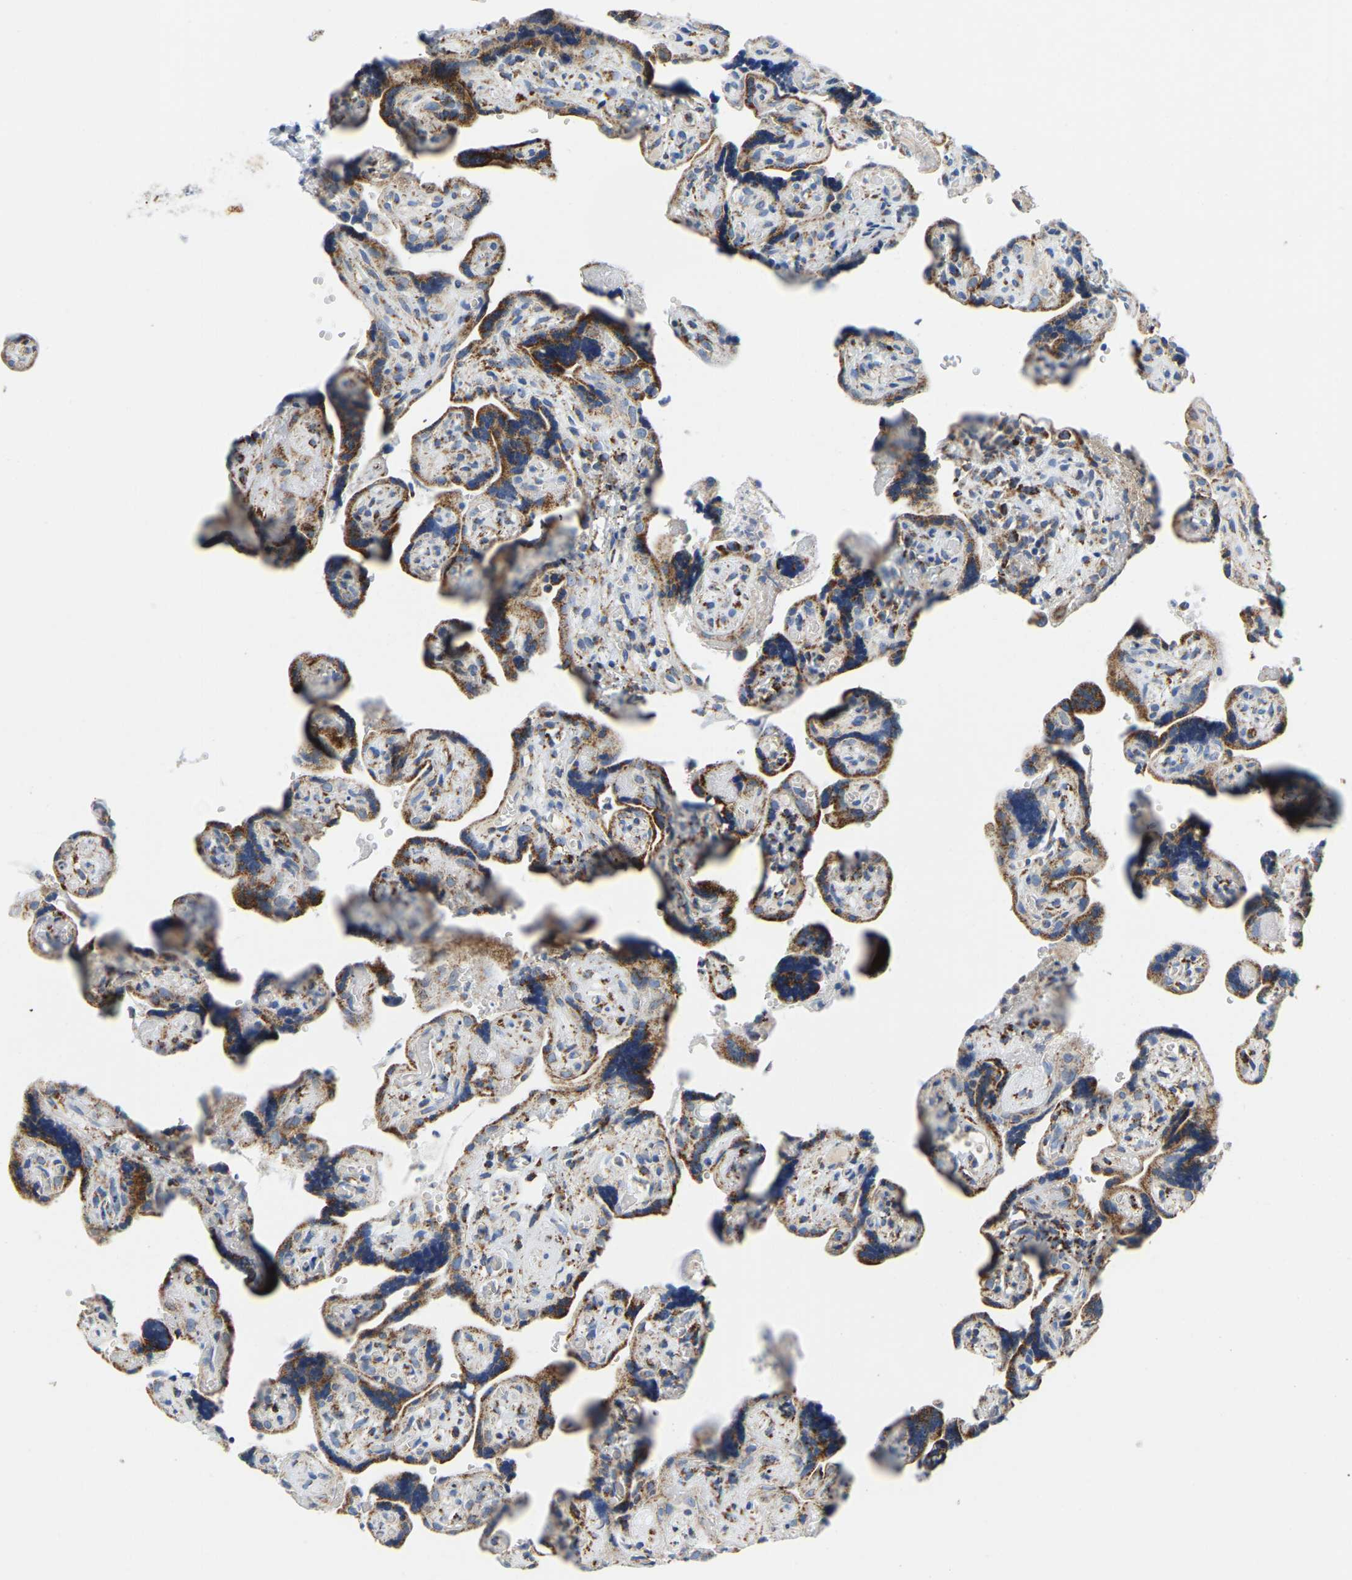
{"staining": {"intensity": "moderate", "quantity": ">75%", "location": "cytoplasmic/membranous"}, "tissue": "placenta", "cell_type": "Decidual cells", "image_type": "normal", "snomed": [{"axis": "morphology", "description": "Normal tissue, NOS"}, {"axis": "topography", "description": "Placenta"}], "caption": "Immunohistochemical staining of benign human placenta exhibits medium levels of moderate cytoplasmic/membranous positivity in about >75% of decidual cells.", "gene": "SFXN1", "patient": {"sex": "female", "age": 30}}